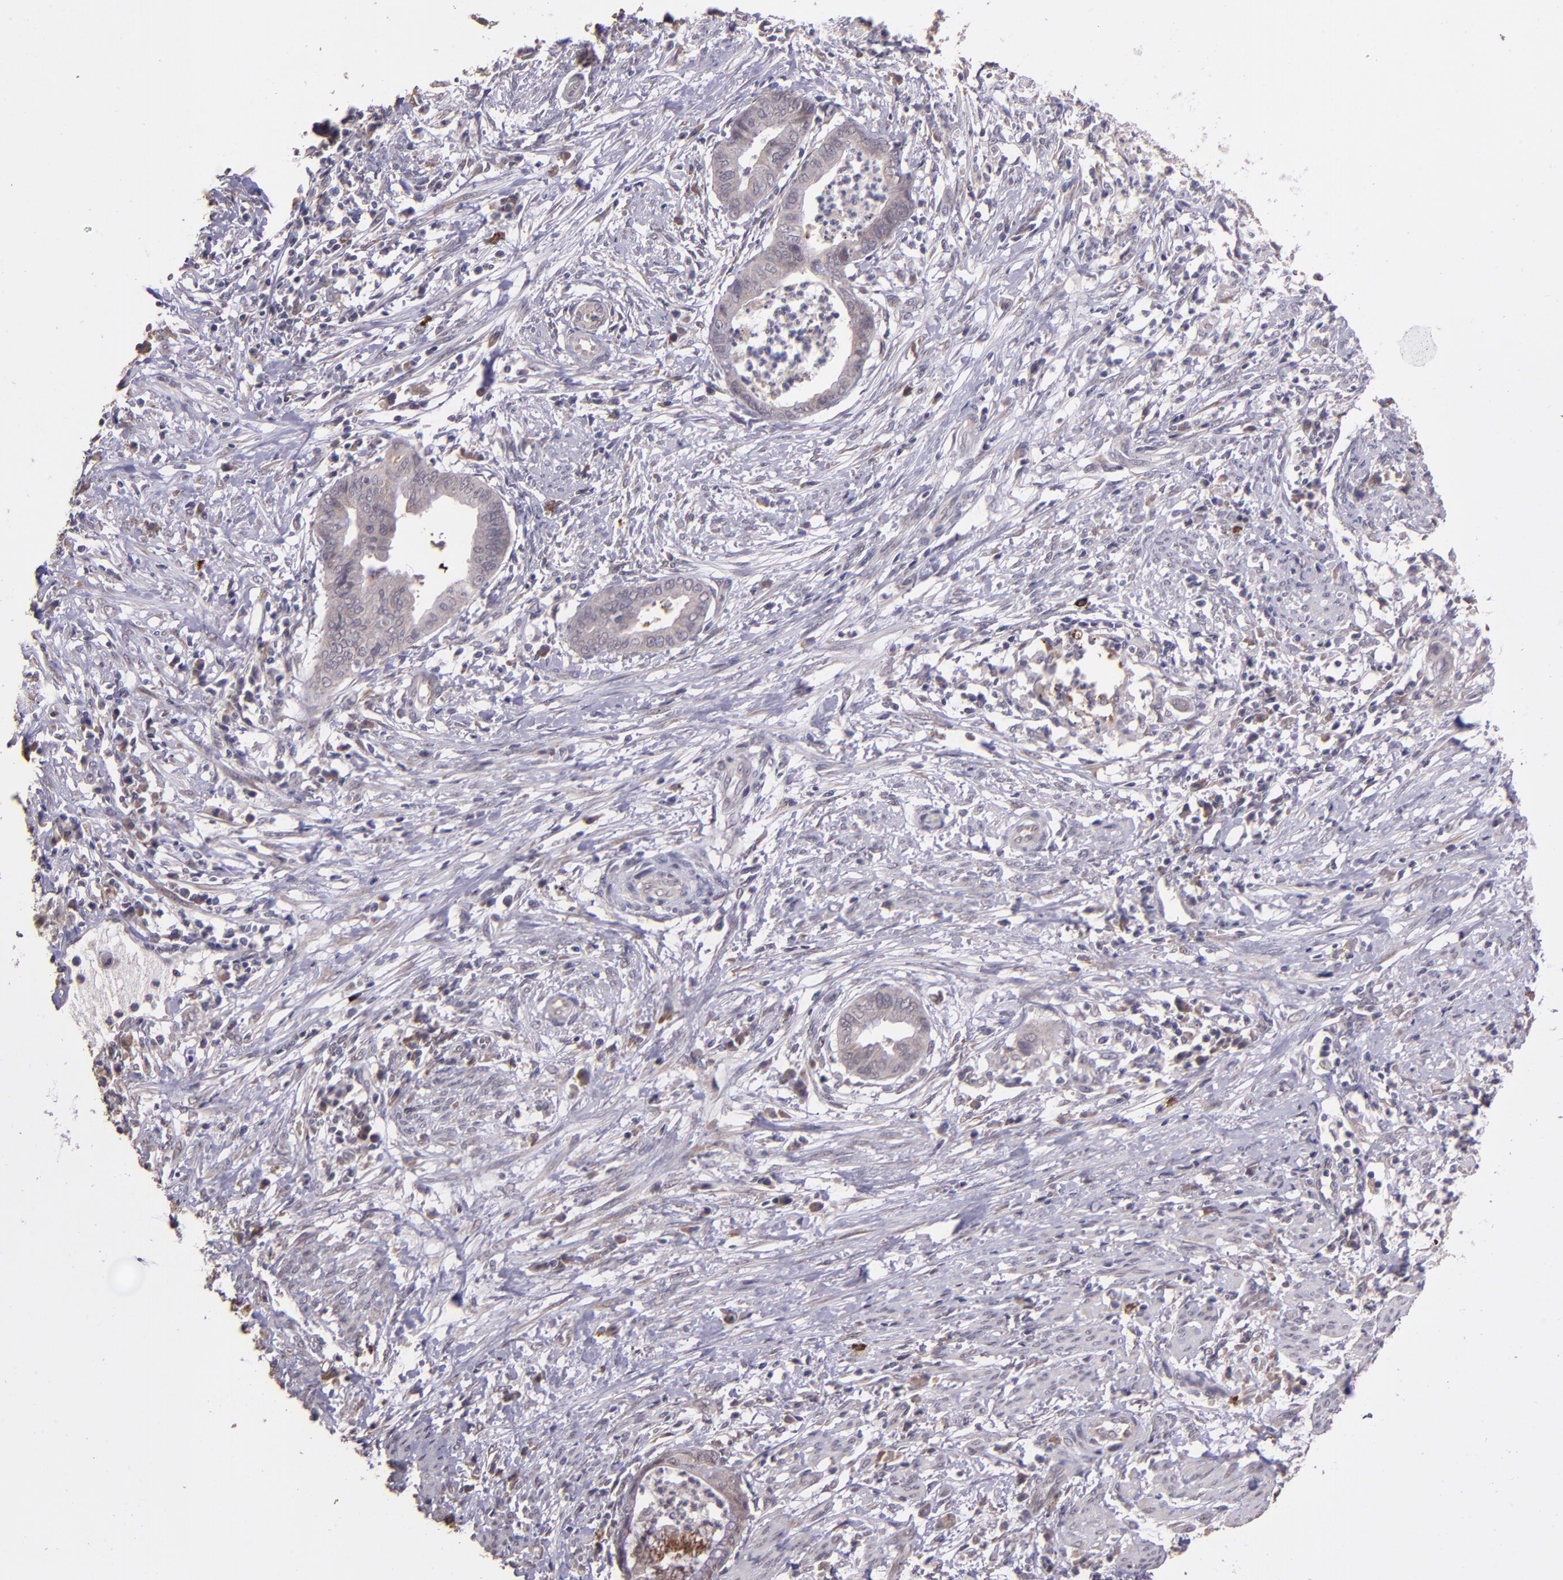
{"staining": {"intensity": "weak", "quantity": ">75%", "location": "cytoplasmic/membranous"}, "tissue": "endometrial cancer", "cell_type": "Tumor cells", "image_type": "cancer", "snomed": [{"axis": "morphology", "description": "Necrosis, NOS"}, {"axis": "morphology", "description": "Adenocarcinoma, NOS"}, {"axis": "topography", "description": "Endometrium"}], "caption": "Brown immunohistochemical staining in adenocarcinoma (endometrial) displays weak cytoplasmic/membranous staining in approximately >75% of tumor cells.", "gene": "TAF7L", "patient": {"sex": "female", "age": 79}}